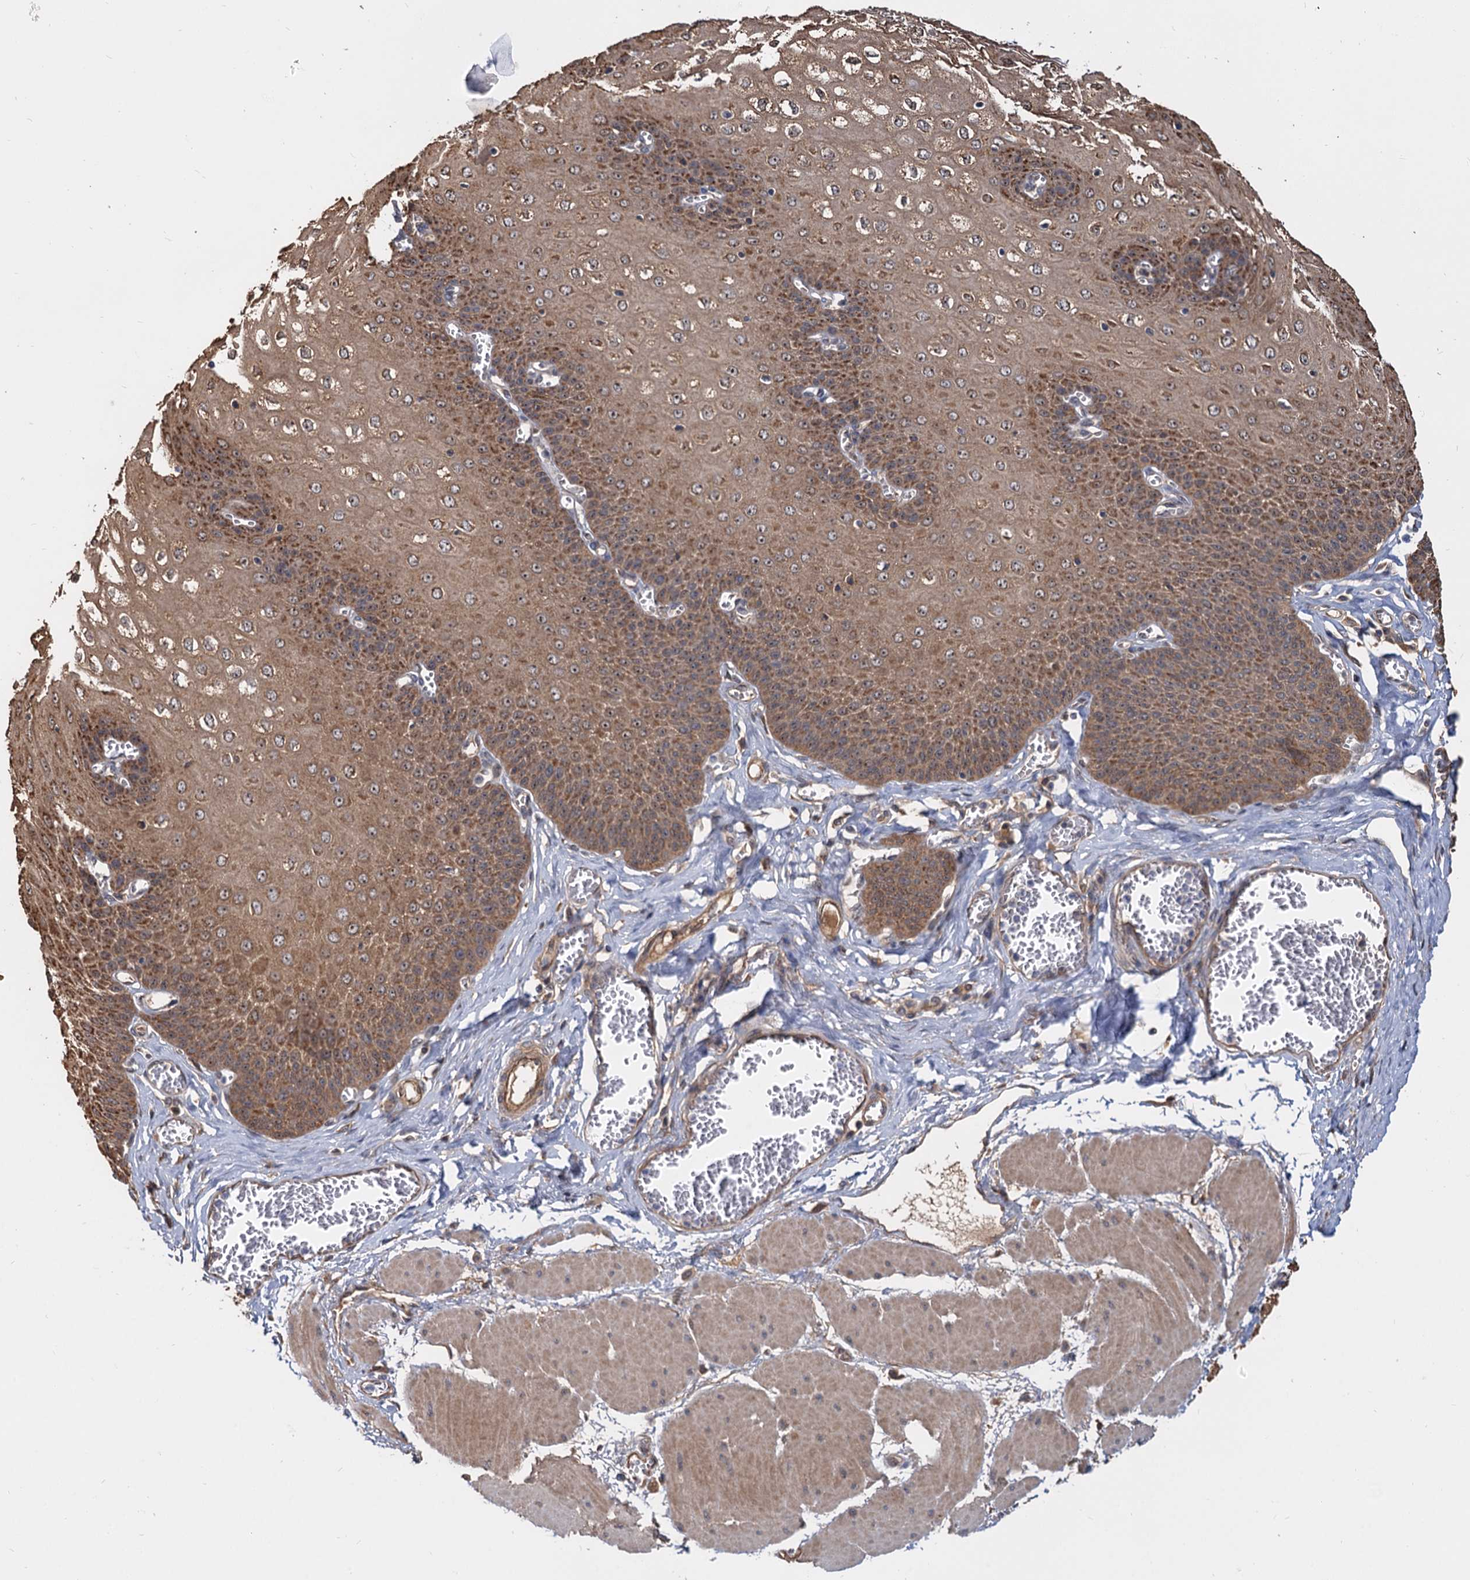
{"staining": {"intensity": "moderate", "quantity": ">75%", "location": "cytoplasmic/membranous"}, "tissue": "esophagus", "cell_type": "Squamous epithelial cells", "image_type": "normal", "snomed": [{"axis": "morphology", "description": "Normal tissue, NOS"}, {"axis": "topography", "description": "Esophagus"}], "caption": "Benign esophagus was stained to show a protein in brown. There is medium levels of moderate cytoplasmic/membranous expression in about >75% of squamous epithelial cells. The staining was performed using DAB to visualize the protein expression in brown, while the nuclei were stained in blue with hematoxylin (Magnification: 20x).", "gene": "SNX15", "patient": {"sex": "male", "age": 60}}